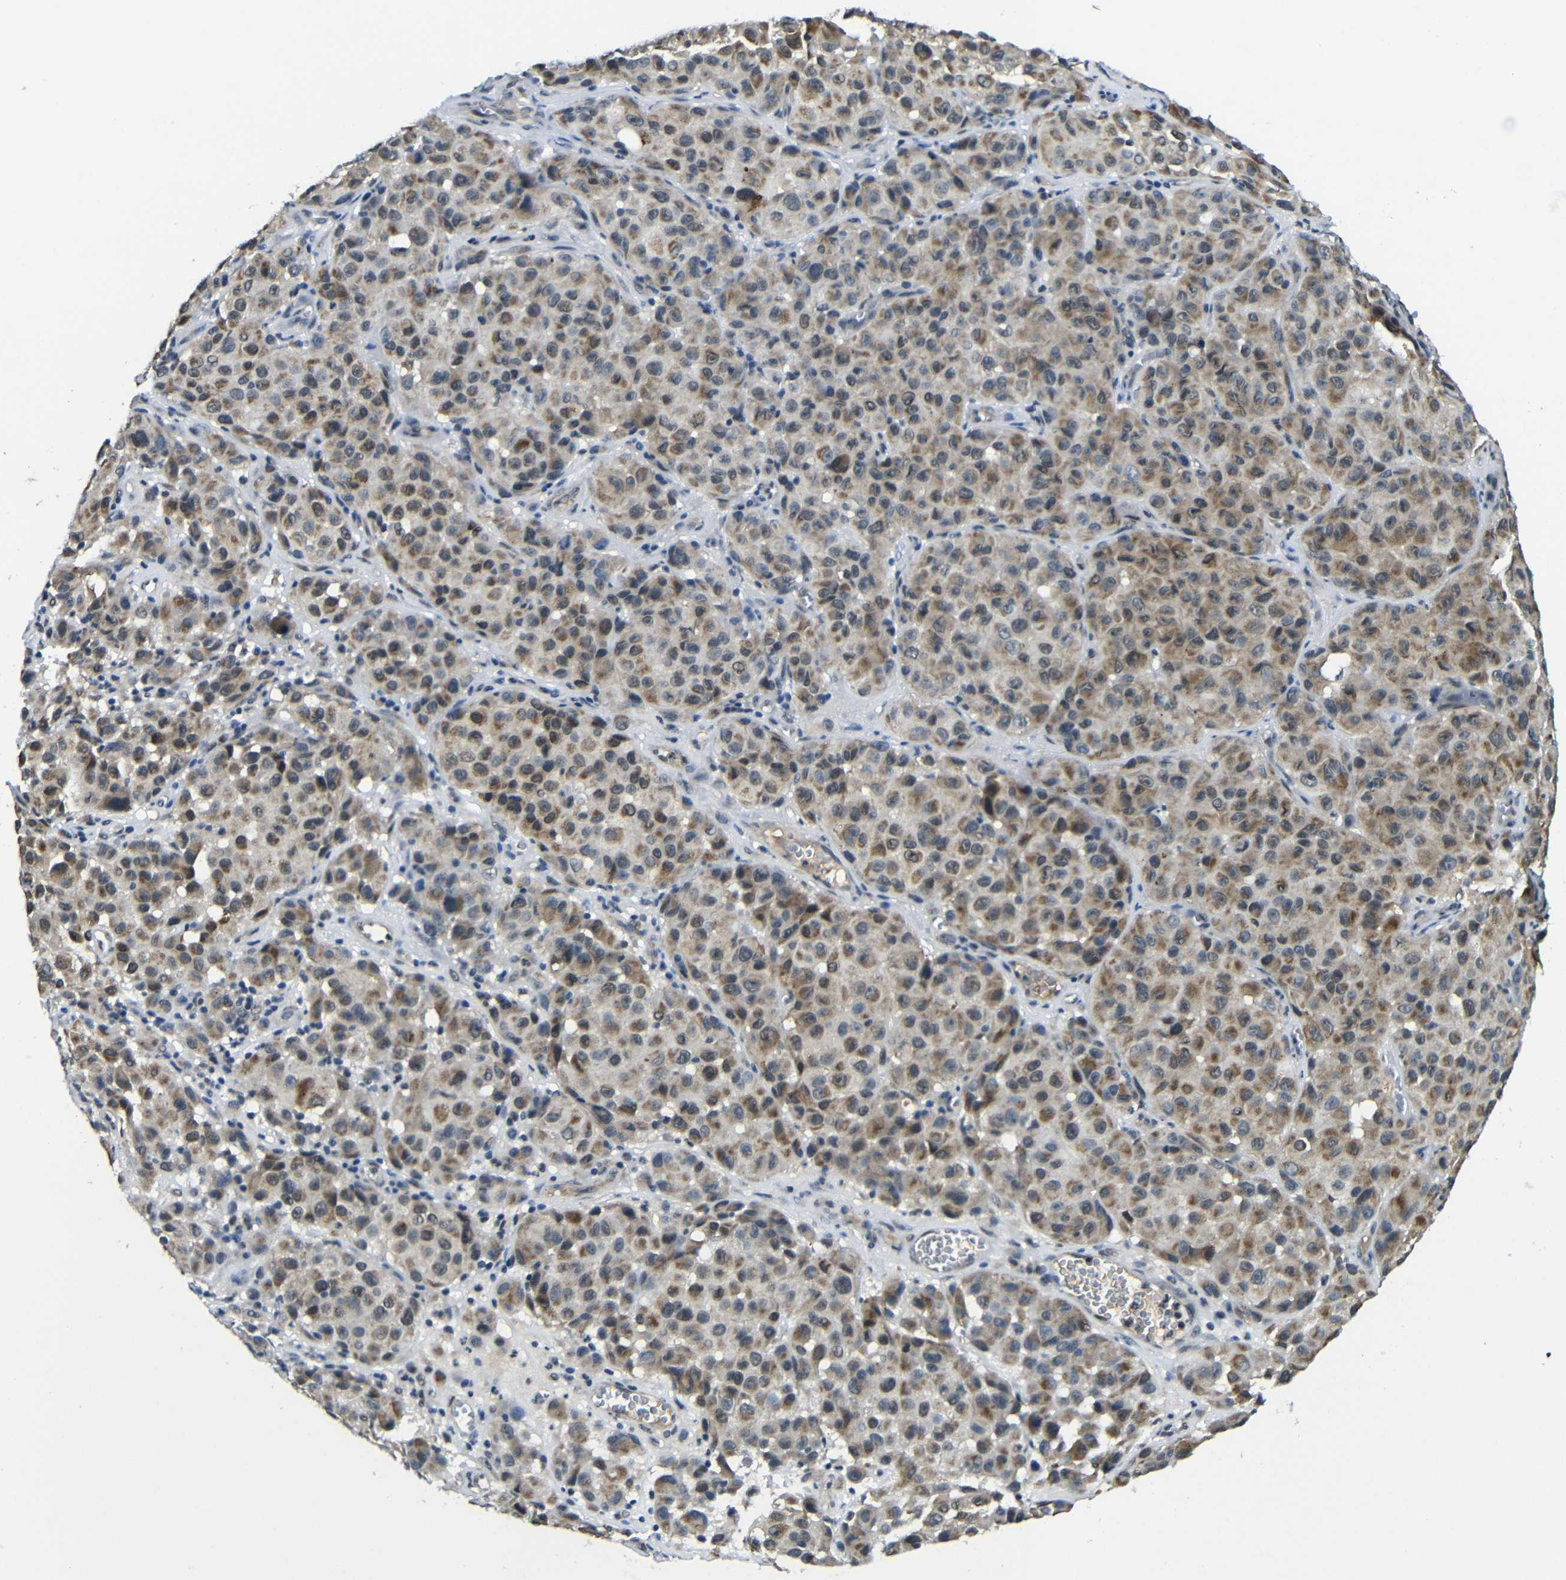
{"staining": {"intensity": "moderate", "quantity": "25%-75%", "location": "cytoplasmic/membranous"}, "tissue": "melanoma", "cell_type": "Tumor cells", "image_type": "cancer", "snomed": [{"axis": "morphology", "description": "Malignant melanoma, NOS"}, {"axis": "topography", "description": "Skin"}], "caption": "Immunohistochemistry of melanoma reveals medium levels of moderate cytoplasmic/membranous staining in approximately 25%-75% of tumor cells.", "gene": "FAM172A", "patient": {"sex": "female", "age": 21}}